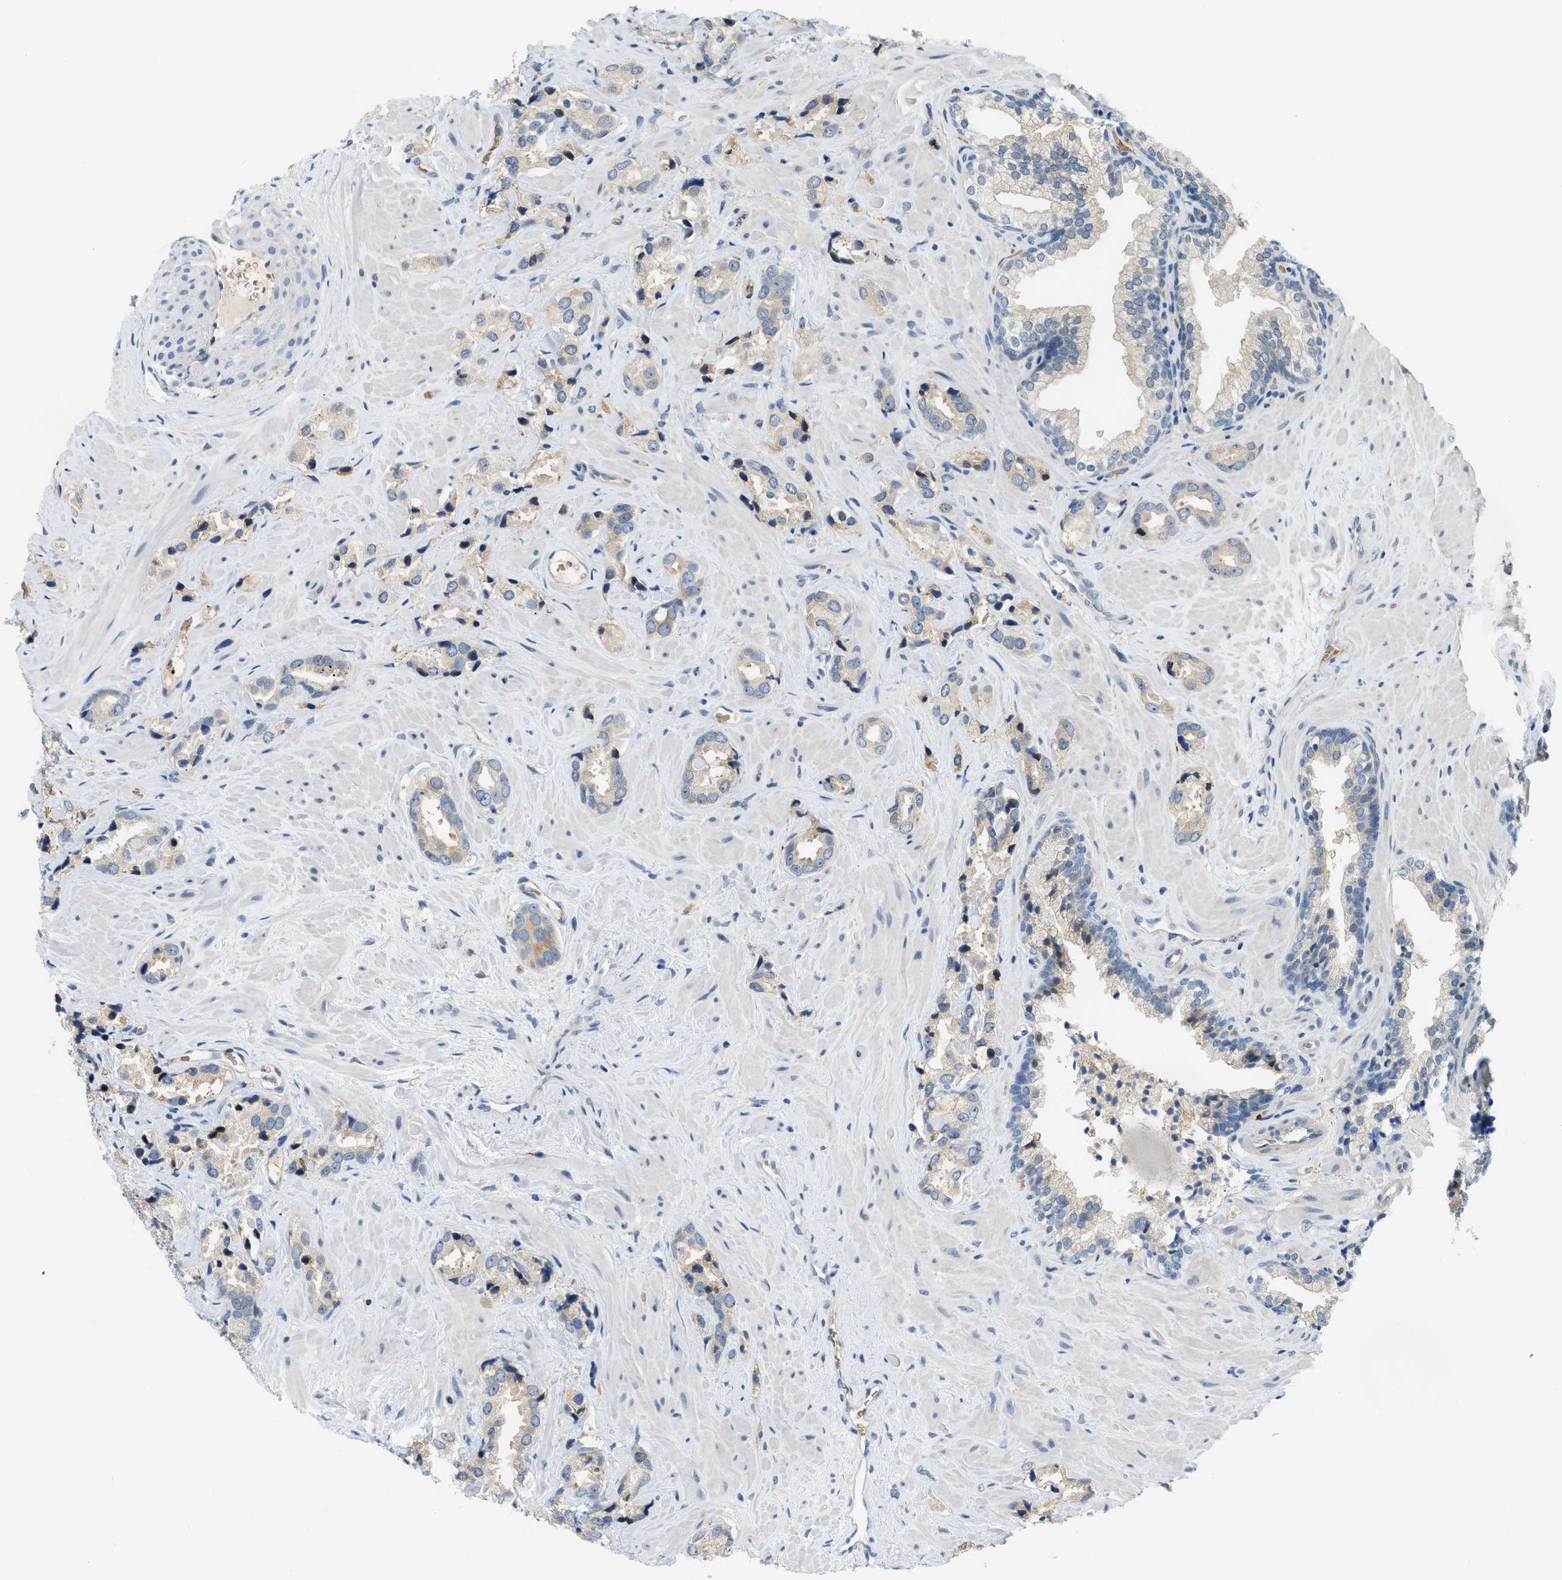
{"staining": {"intensity": "weak", "quantity": "25%-75%", "location": "cytoplasmic/membranous"}, "tissue": "prostate cancer", "cell_type": "Tumor cells", "image_type": "cancer", "snomed": [{"axis": "morphology", "description": "Adenocarcinoma, High grade"}, {"axis": "topography", "description": "Prostate"}], "caption": "This image displays immunohistochemistry (IHC) staining of prostate cancer, with low weak cytoplasmic/membranous positivity in approximately 25%-75% of tumor cells.", "gene": "CYTH2", "patient": {"sex": "male", "age": 64}}